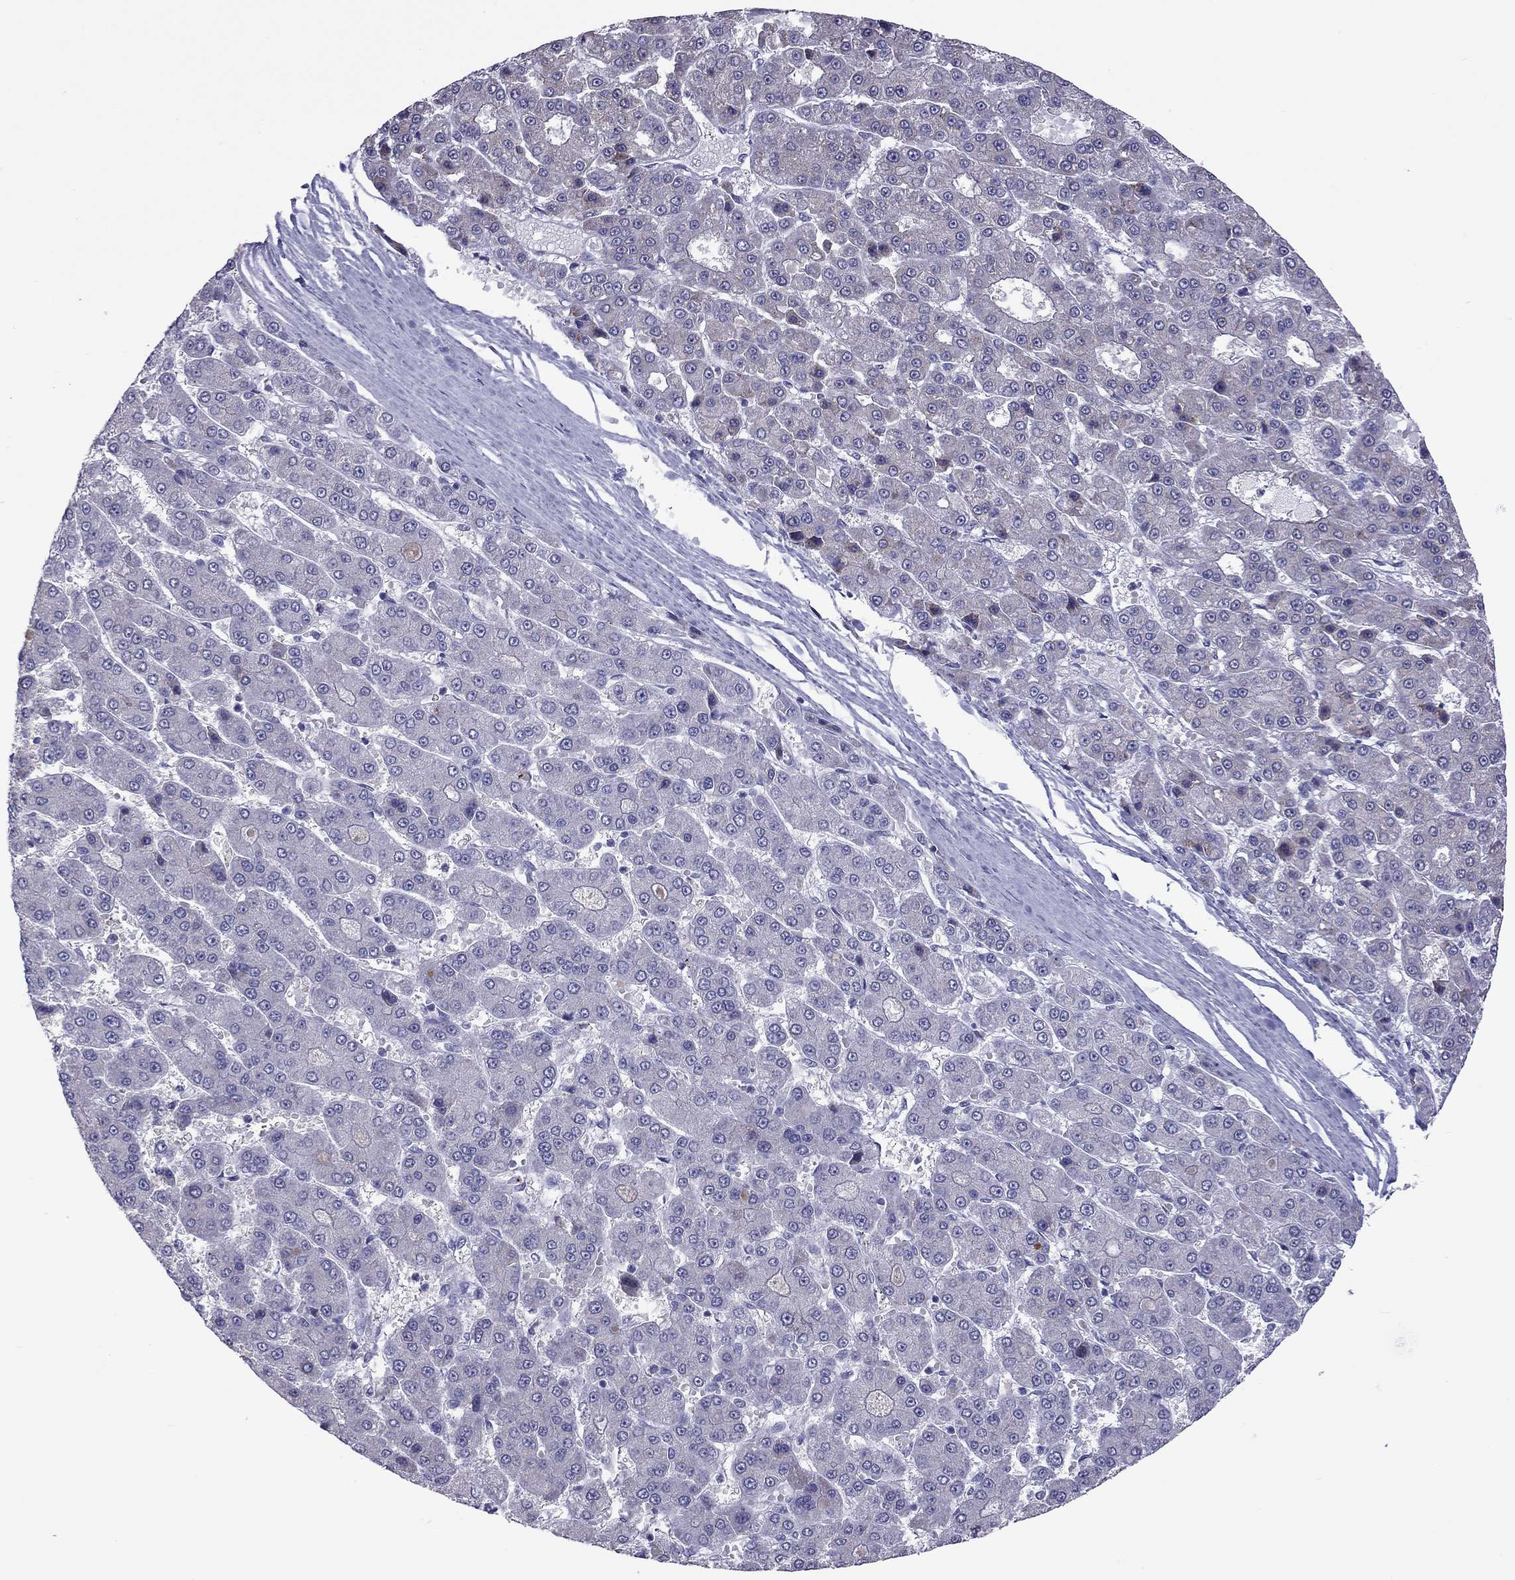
{"staining": {"intensity": "negative", "quantity": "none", "location": "none"}, "tissue": "liver cancer", "cell_type": "Tumor cells", "image_type": "cancer", "snomed": [{"axis": "morphology", "description": "Carcinoma, Hepatocellular, NOS"}, {"axis": "topography", "description": "Liver"}], "caption": "DAB immunohistochemical staining of human liver cancer (hepatocellular carcinoma) reveals no significant expression in tumor cells.", "gene": "PPP1R3A", "patient": {"sex": "male", "age": 70}}